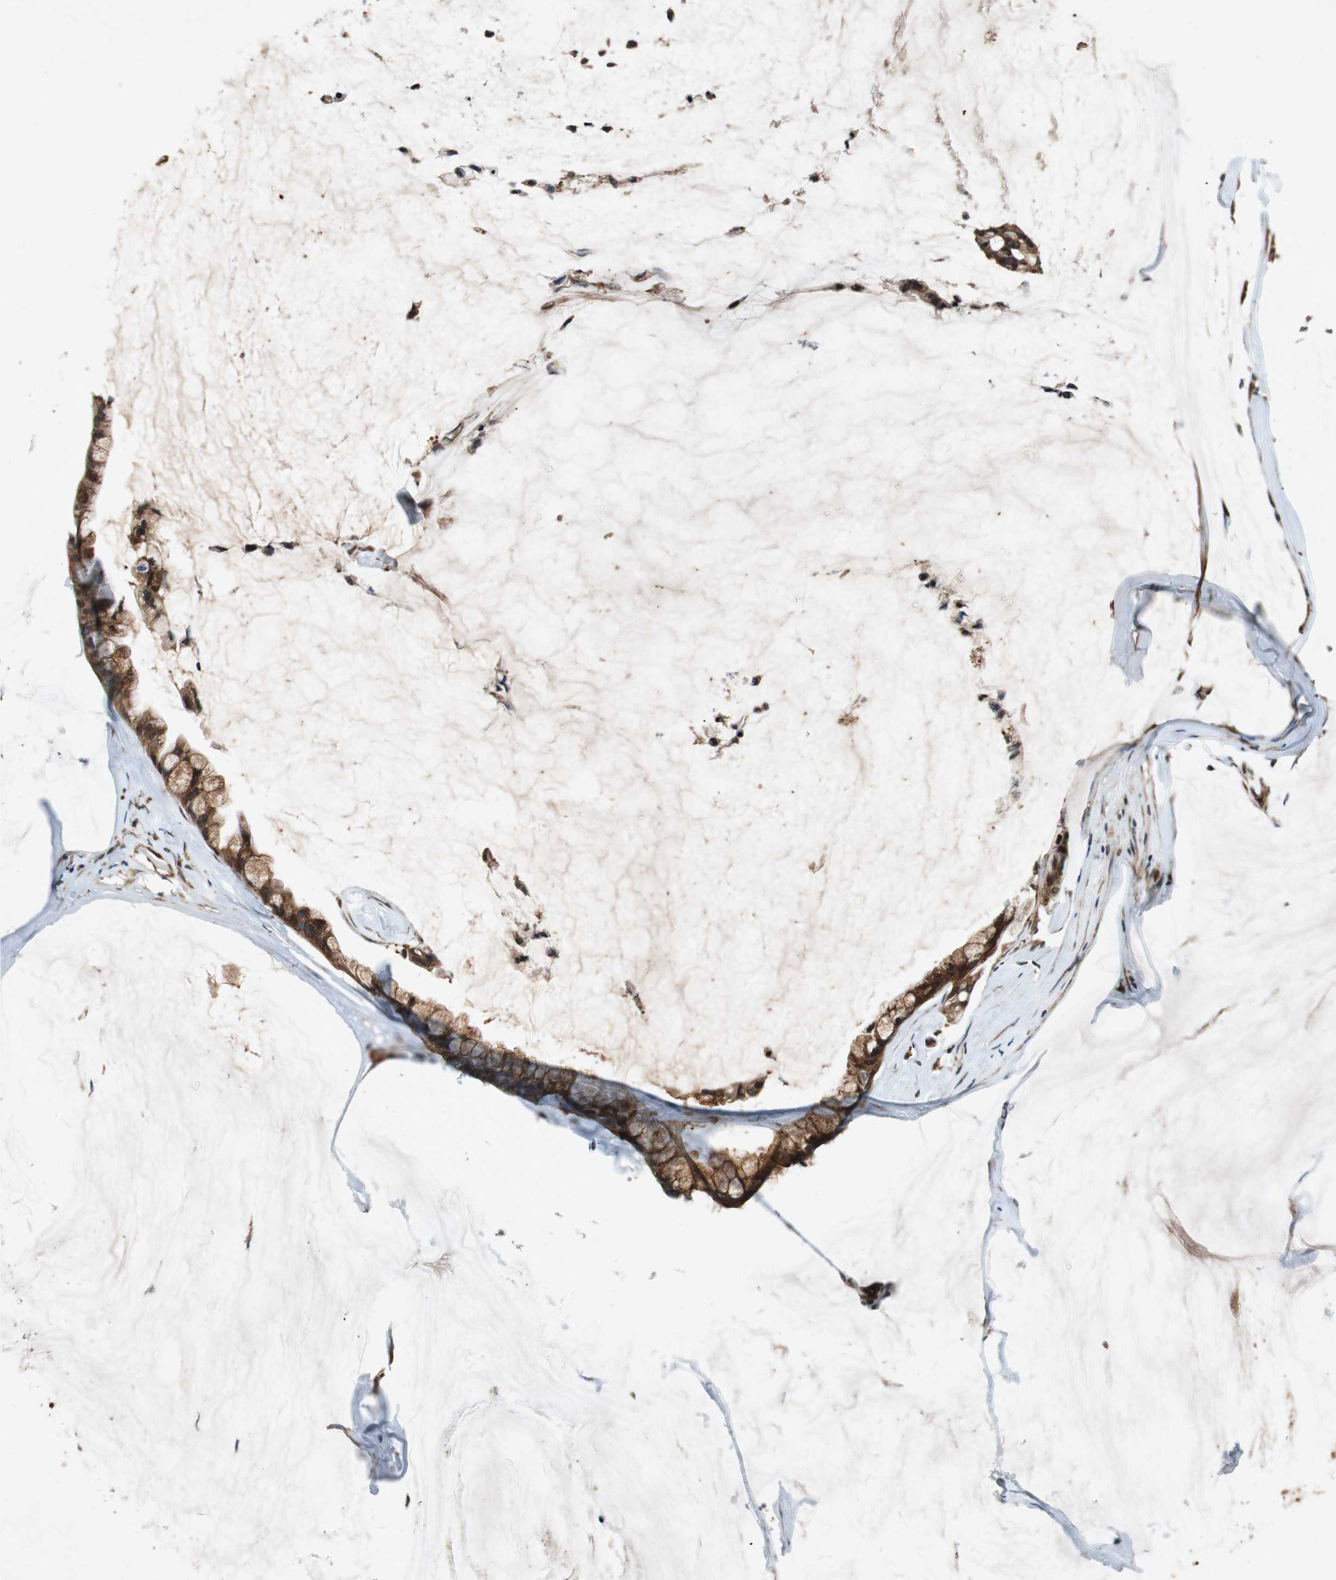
{"staining": {"intensity": "strong", "quantity": ">75%", "location": "cytoplasmic/membranous"}, "tissue": "ovarian cancer", "cell_type": "Tumor cells", "image_type": "cancer", "snomed": [{"axis": "morphology", "description": "Cystadenocarcinoma, mucinous, NOS"}, {"axis": "topography", "description": "Ovary"}], "caption": "Immunohistochemistry (IHC) (DAB (3,3'-diaminobenzidine)) staining of human ovarian cancer shows strong cytoplasmic/membranous protein expression in approximately >75% of tumor cells.", "gene": "TUBA4A", "patient": {"sex": "female", "age": 39}}